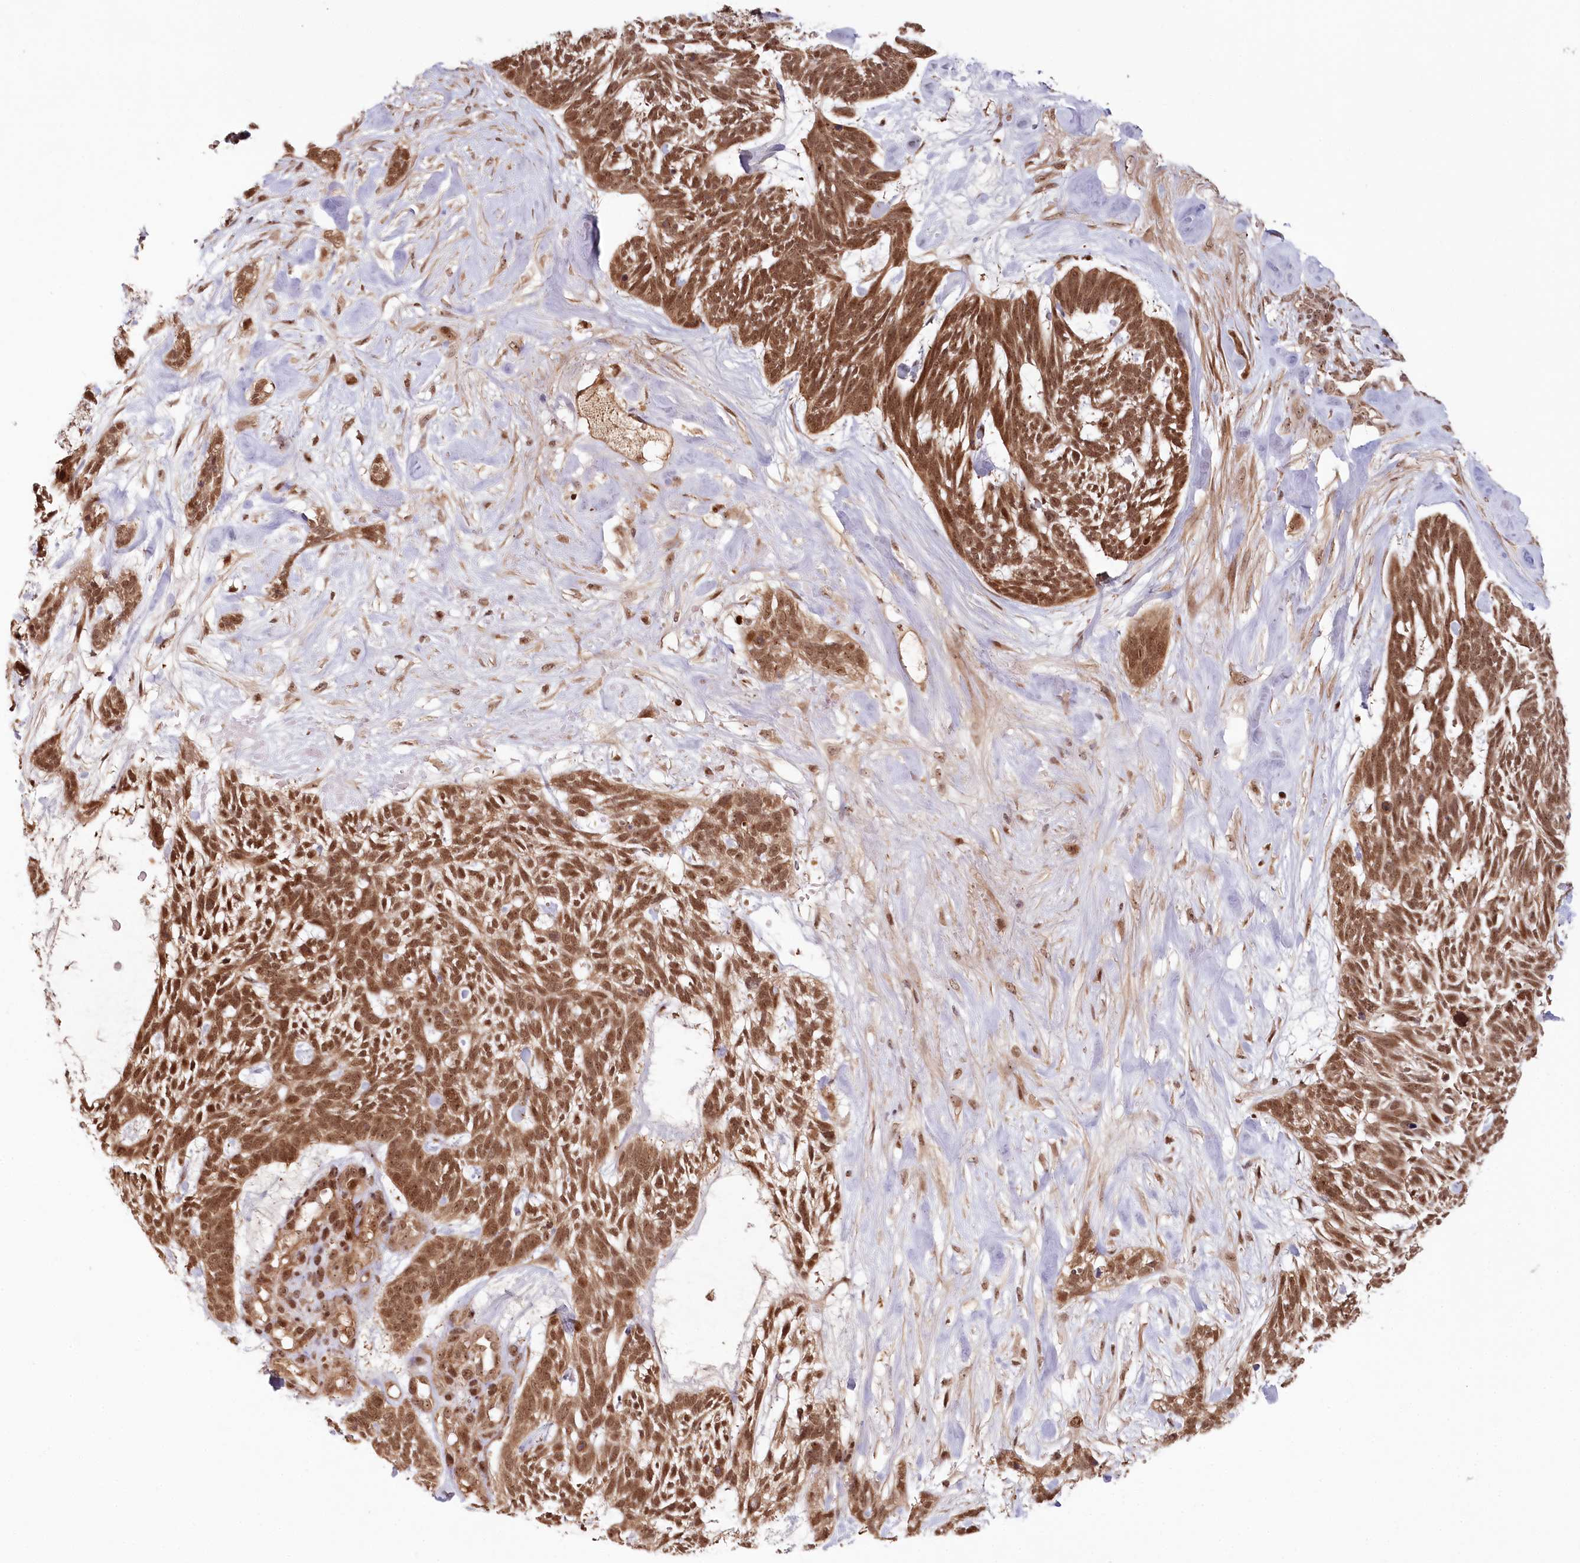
{"staining": {"intensity": "moderate", "quantity": ">75%", "location": "cytoplasmic/membranous,nuclear"}, "tissue": "skin cancer", "cell_type": "Tumor cells", "image_type": "cancer", "snomed": [{"axis": "morphology", "description": "Basal cell carcinoma"}, {"axis": "topography", "description": "Skin"}], "caption": "Human skin basal cell carcinoma stained with a protein marker demonstrates moderate staining in tumor cells.", "gene": "WAPL", "patient": {"sex": "male", "age": 88}}